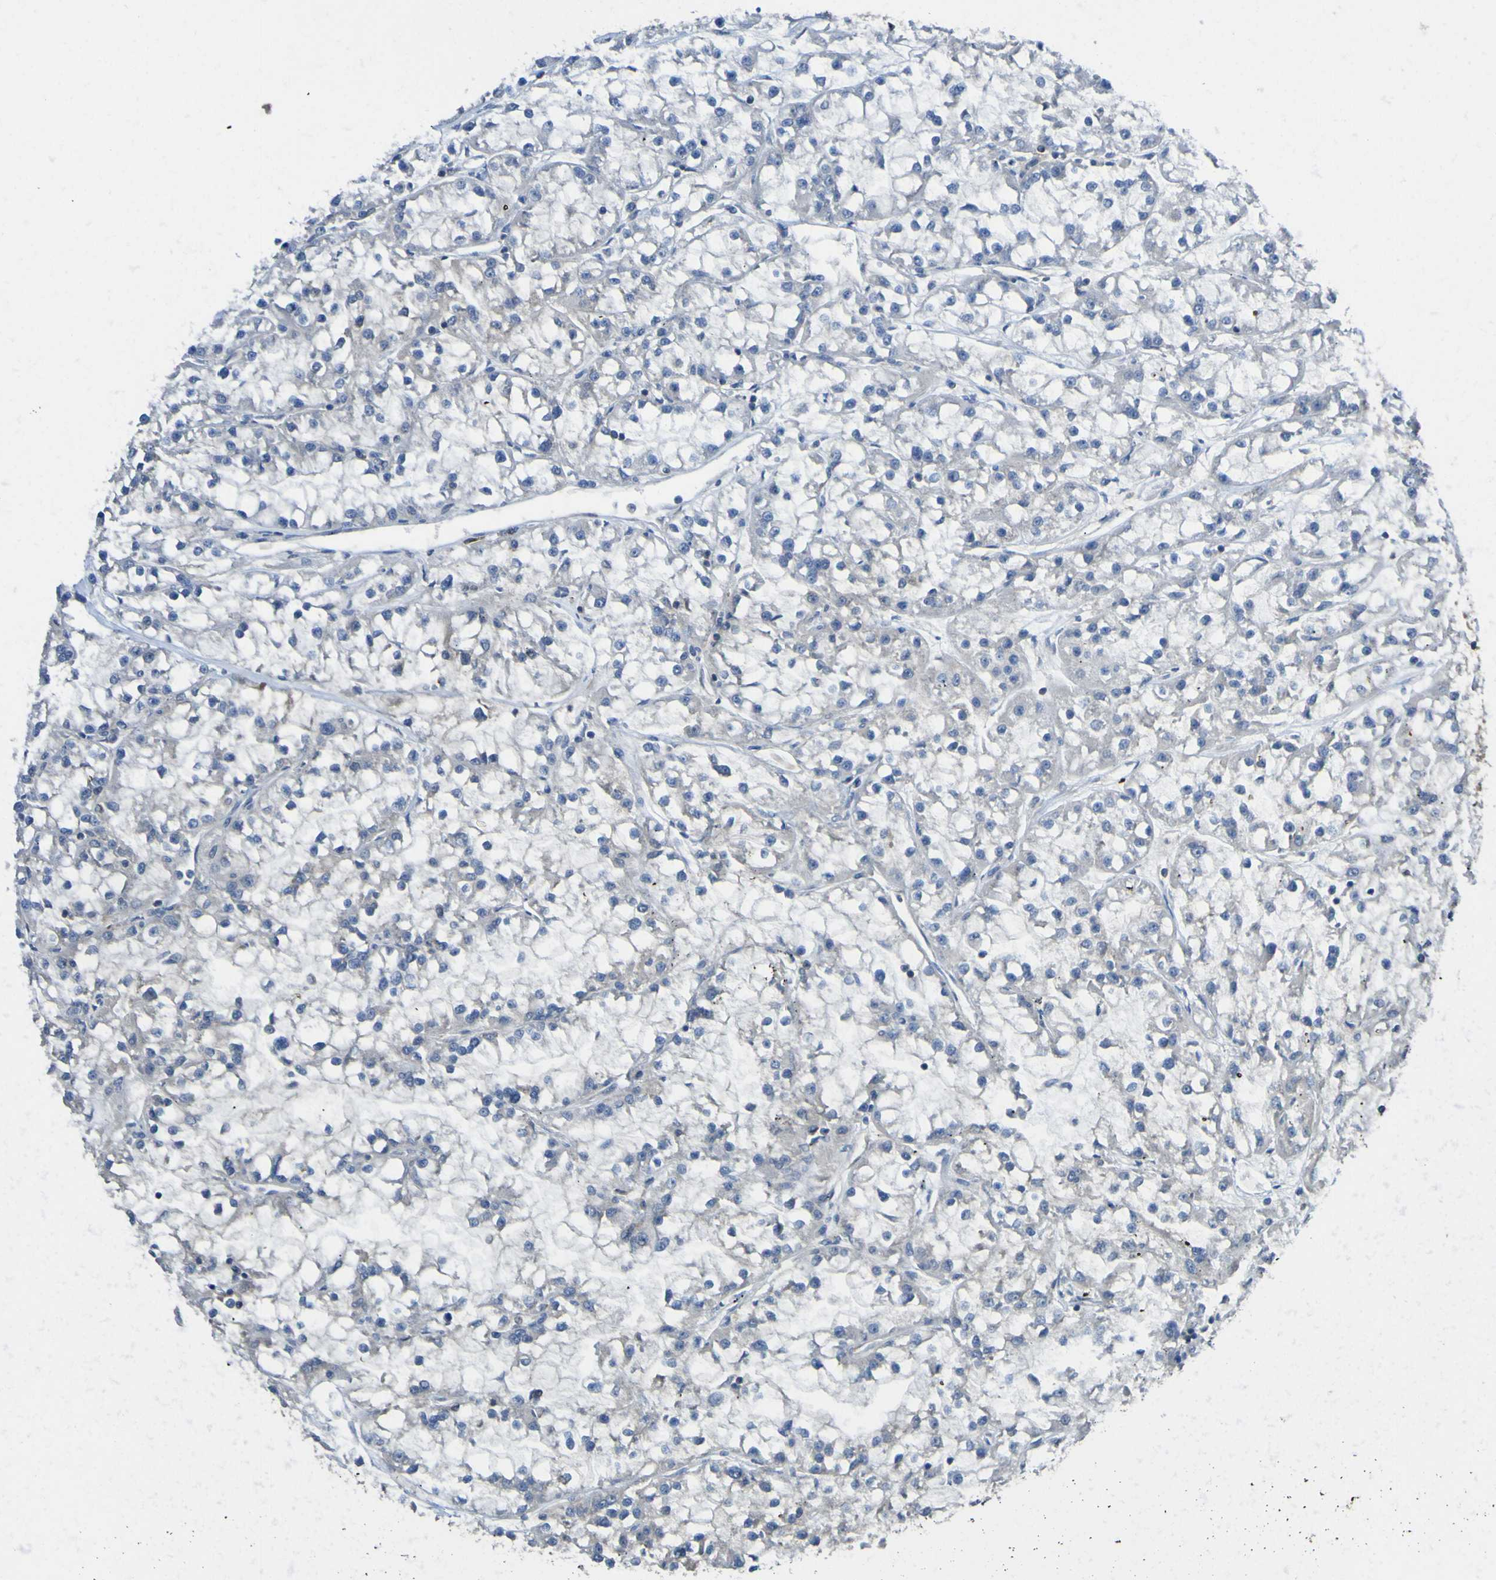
{"staining": {"intensity": "negative", "quantity": "none", "location": "none"}, "tissue": "renal cancer", "cell_type": "Tumor cells", "image_type": "cancer", "snomed": [{"axis": "morphology", "description": "Adenocarcinoma, NOS"}, {"axis": "topography", "description": "Kidney"}], "caption": "Immunohistochemistry photomicrograph of adenocarcinoma (renal) stained for a protein (brown), which displays no positivity in tumor cells.", "gene": "EML2", "patient": {"sex": "female", "age": 52}}